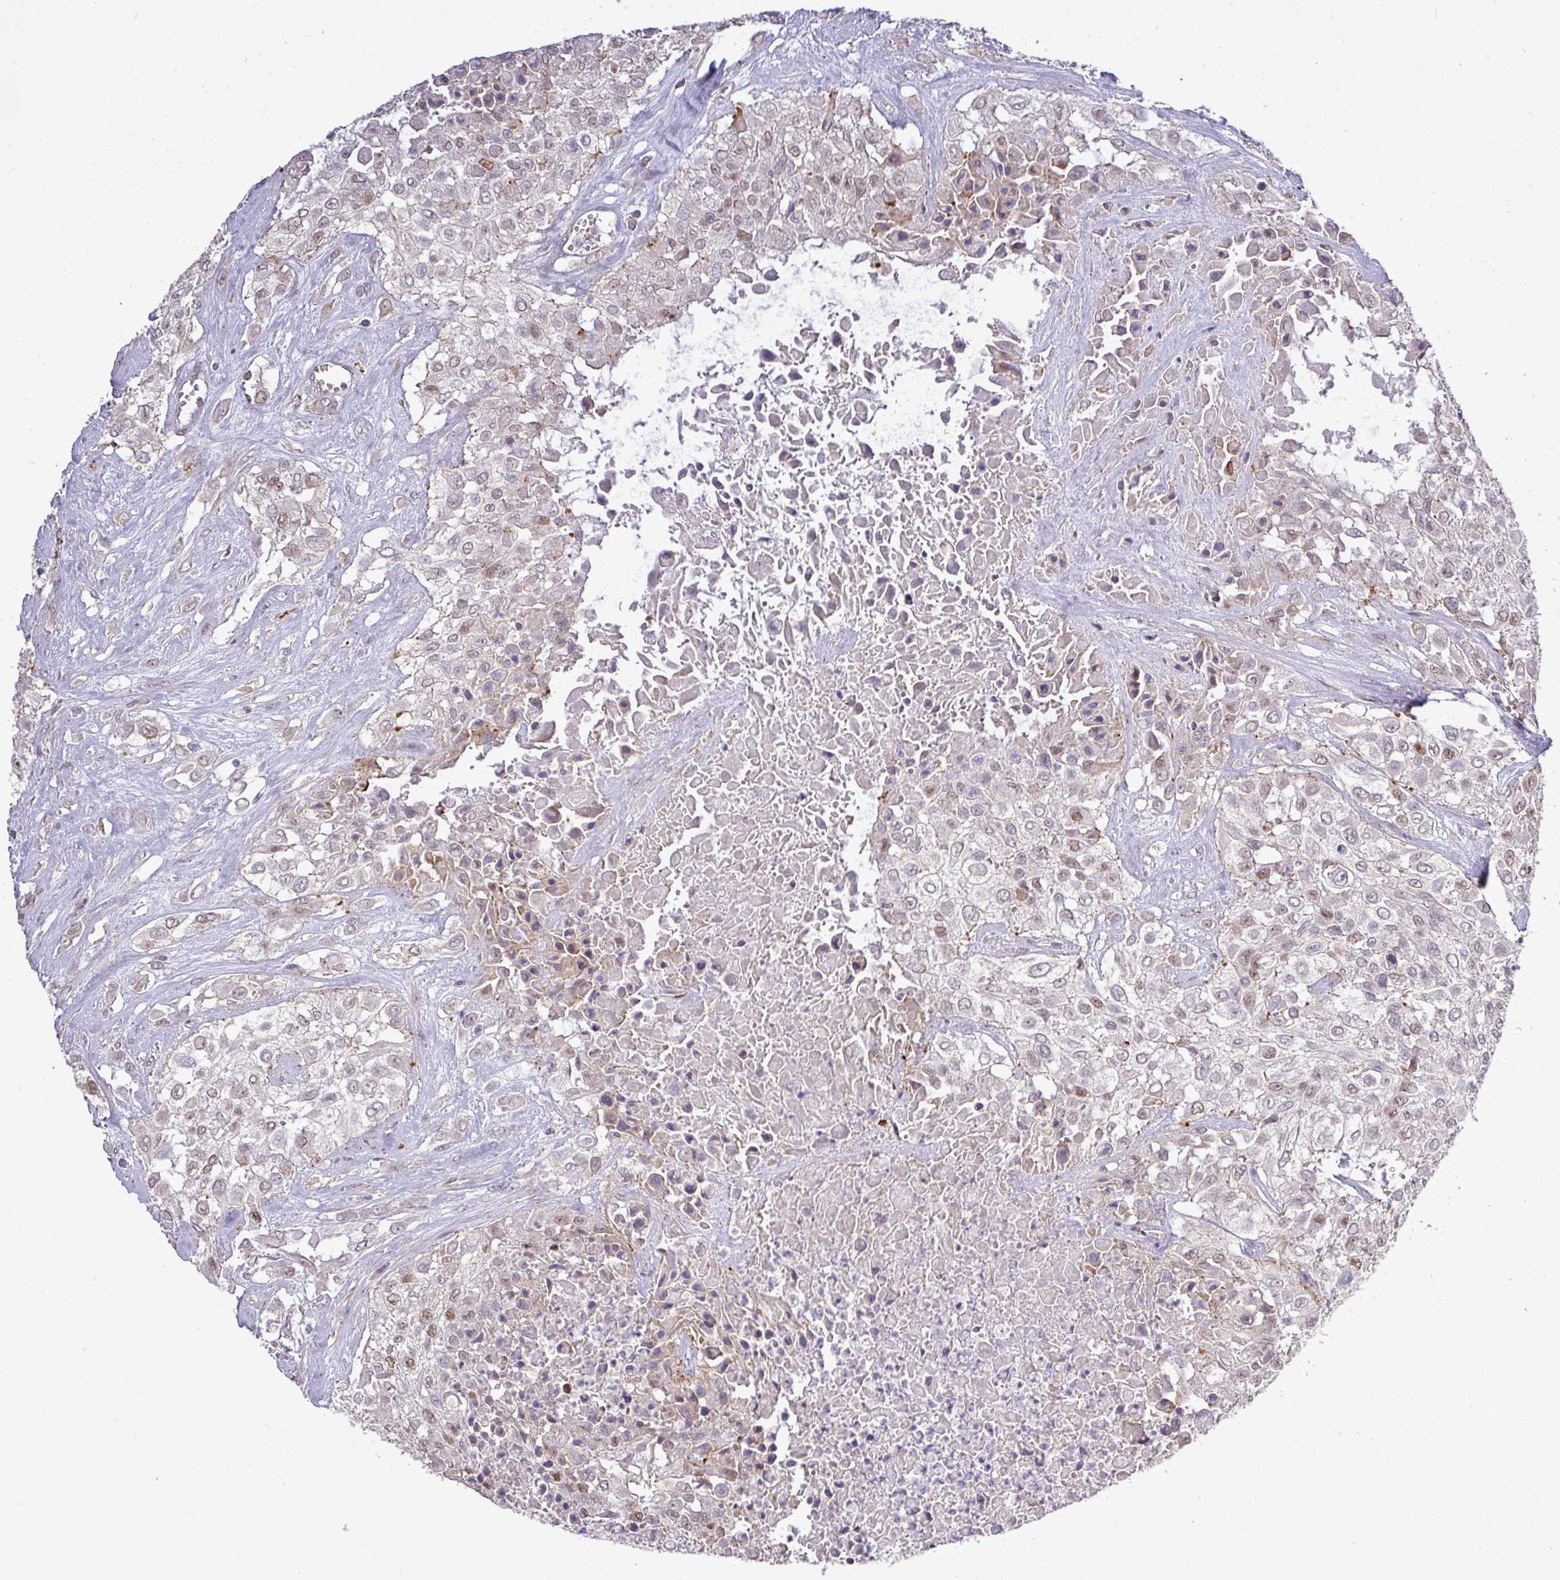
{"staining": {"intensity": "weak", "quantity": "25%-75%", "location": "nuclear"}, "tissue": "urothelial cancer", "cell_type": "Tumor cells", "image_type": "cancer", "snomed": [{"axis": "morphology", "description": "Urothelial carcinoma, High grade"}, {"axis": "topography", "description": "Urinary bladder"}], "caption": "High-magnification brightfield microscopy of urothelial cancer stained with DAB (brown) and counterstained with hematoxylin (blue). tumor cells exhibit weak nuclear positivity is seen in about25%-75% of cells.", "gene": "TPRA1", "patient": {"sex": "male", "age": 67}}